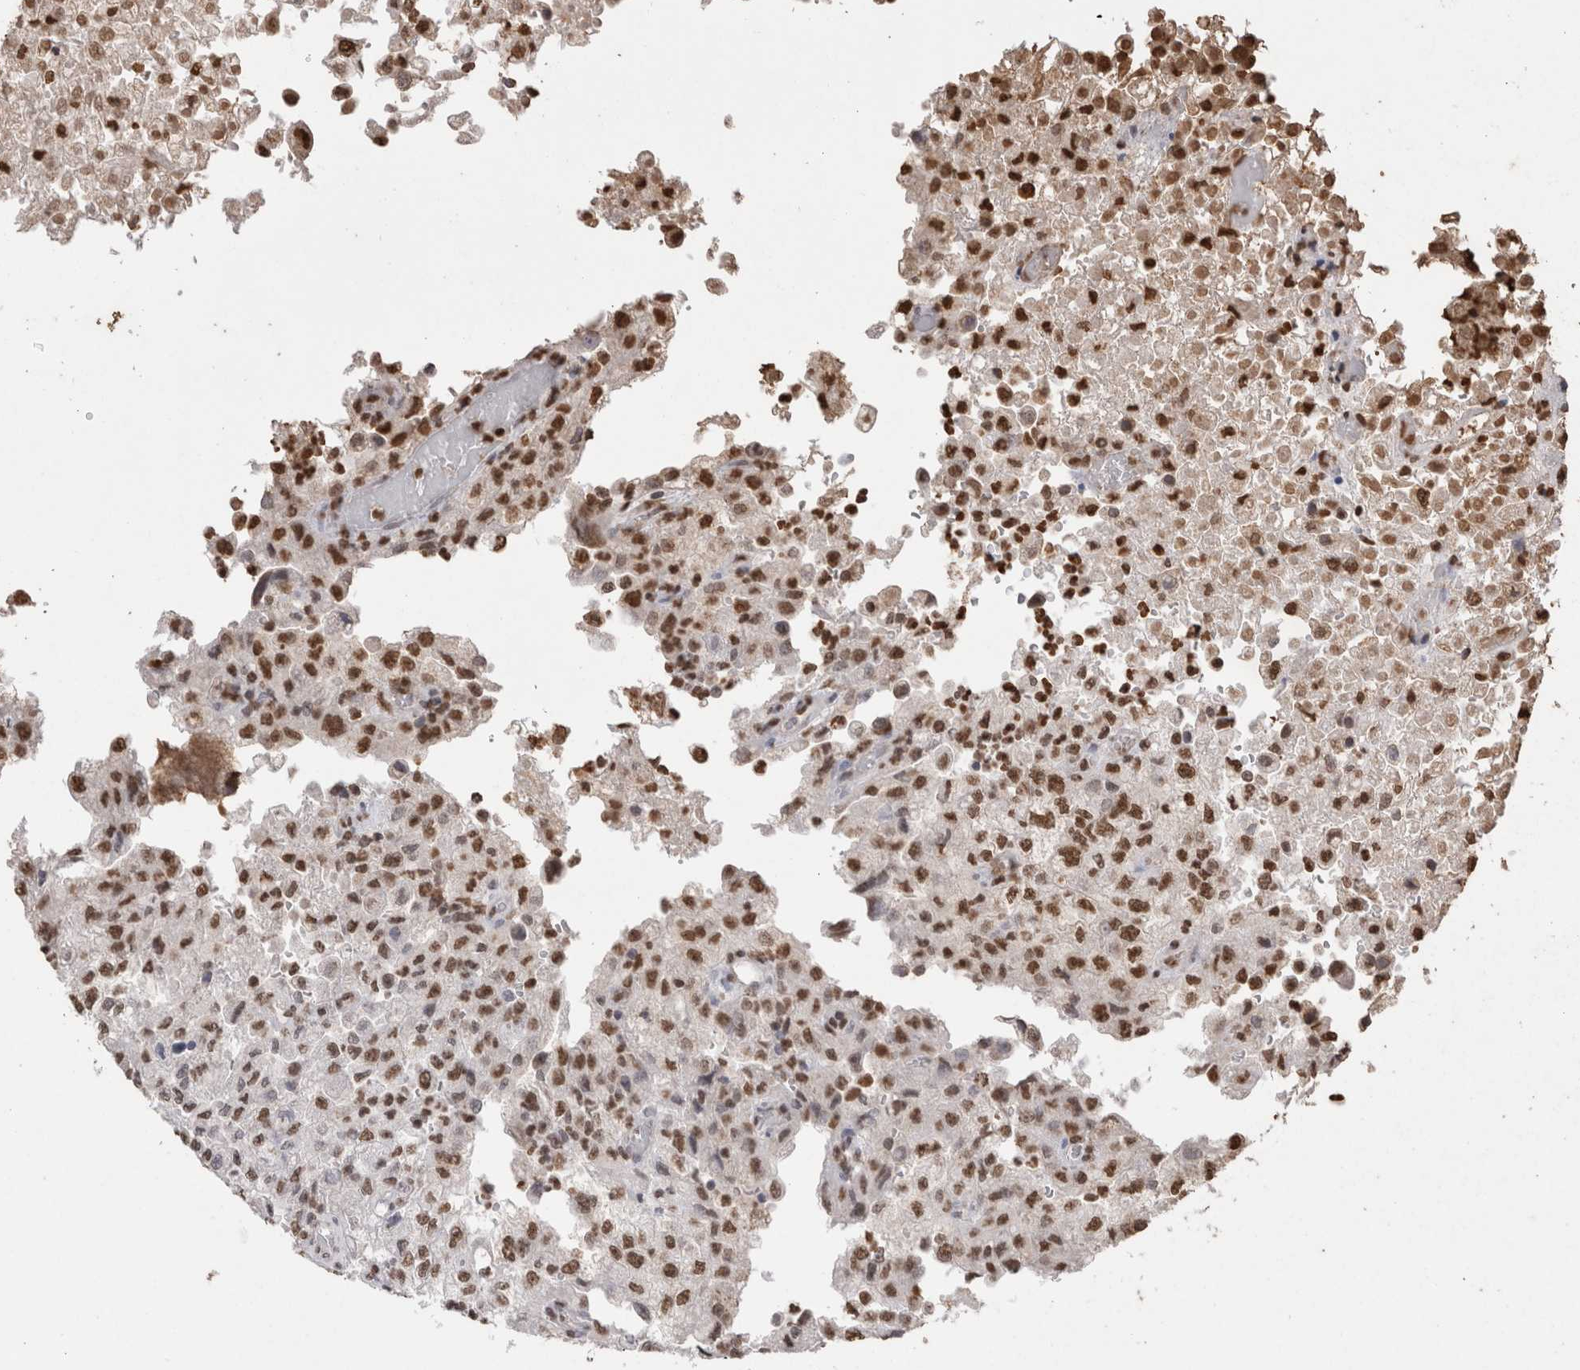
{"staining": {"intensity": "strong", "quantity": ">75%", "location": "nuclear"}, "tissue": "renal cancer", "cell_type": "Tumor cells", "image_type": "cancer", "snomed": [{"axis": "morphology", "description": "Adenocarcinoma, NOS"}, {"axis": "topography", "description": "Kidney"}], "caption": "IHC histopathology image of renal adenocarcinoma stained for a protein (brown), which reveals high levels of strong nuclear expression in approximately >75% of tumor cells.", "gene": "NTHL1", "patient": {"sex": "female", "age": 54}}